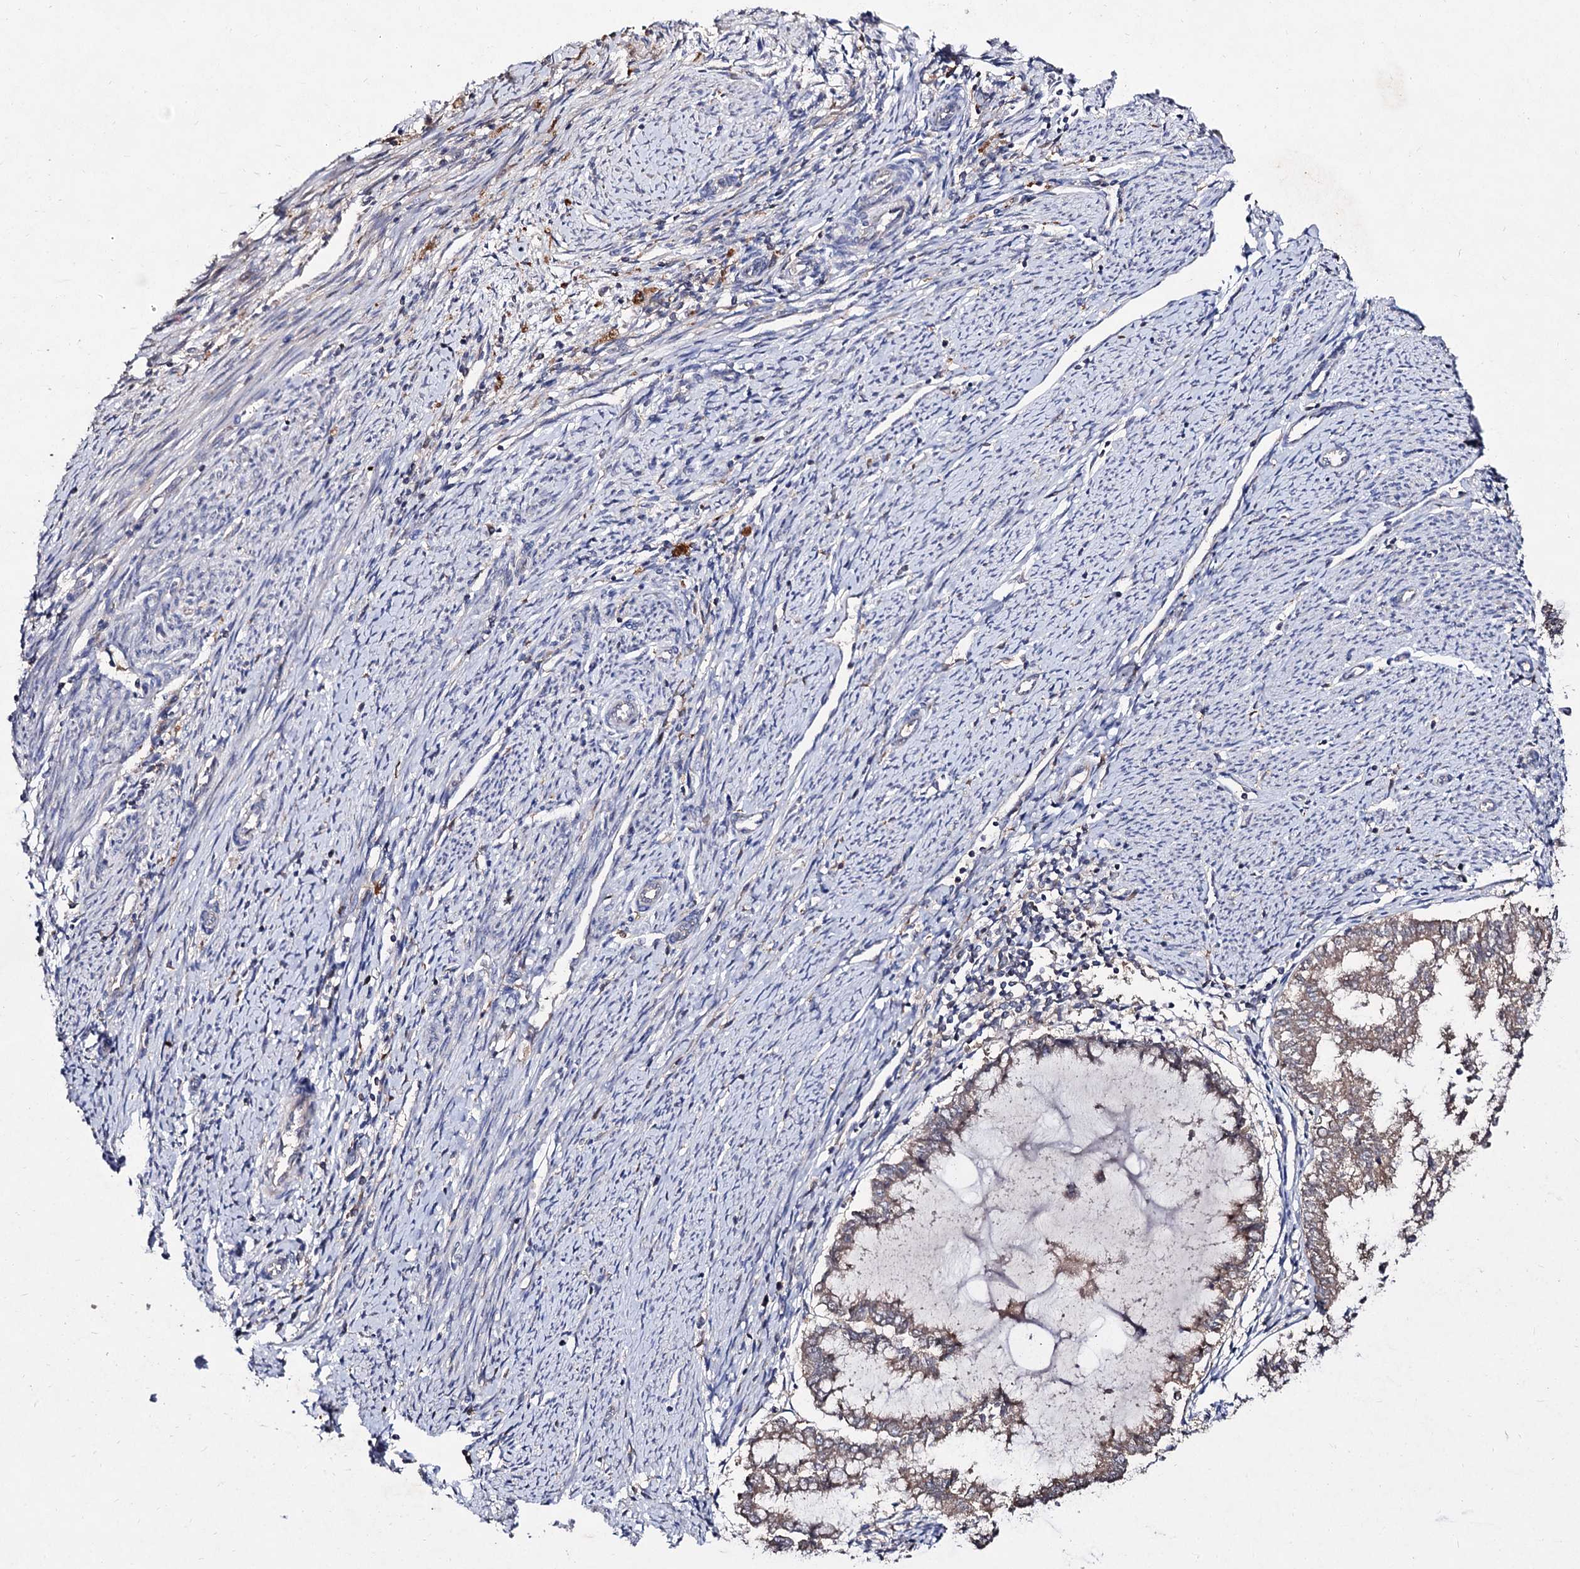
{"staining": {"intensity": "negative", "quantity": "none", "location": "none"}, "tissue": "endometrial cancer", "cell_type": "Tumor cells", "image_type": "cancer", "snomed": [{"axis": "morphology", "description": "Adenocarcinoma, NOS"}, {"axis": "topography", "description": "Endometrium"}], "caption": "Protein analysis of endometrial adenocarcinoma reveals no significant positivity in tumor cells. (Stains: DAB (3,3'-diaminobenzidine) IHC with hematoxylin counter stain, Microscopy: brightfield microscopy at high magnification).", "gene": "ACTR6", "patient": {"sex": "female", "age": 79}}